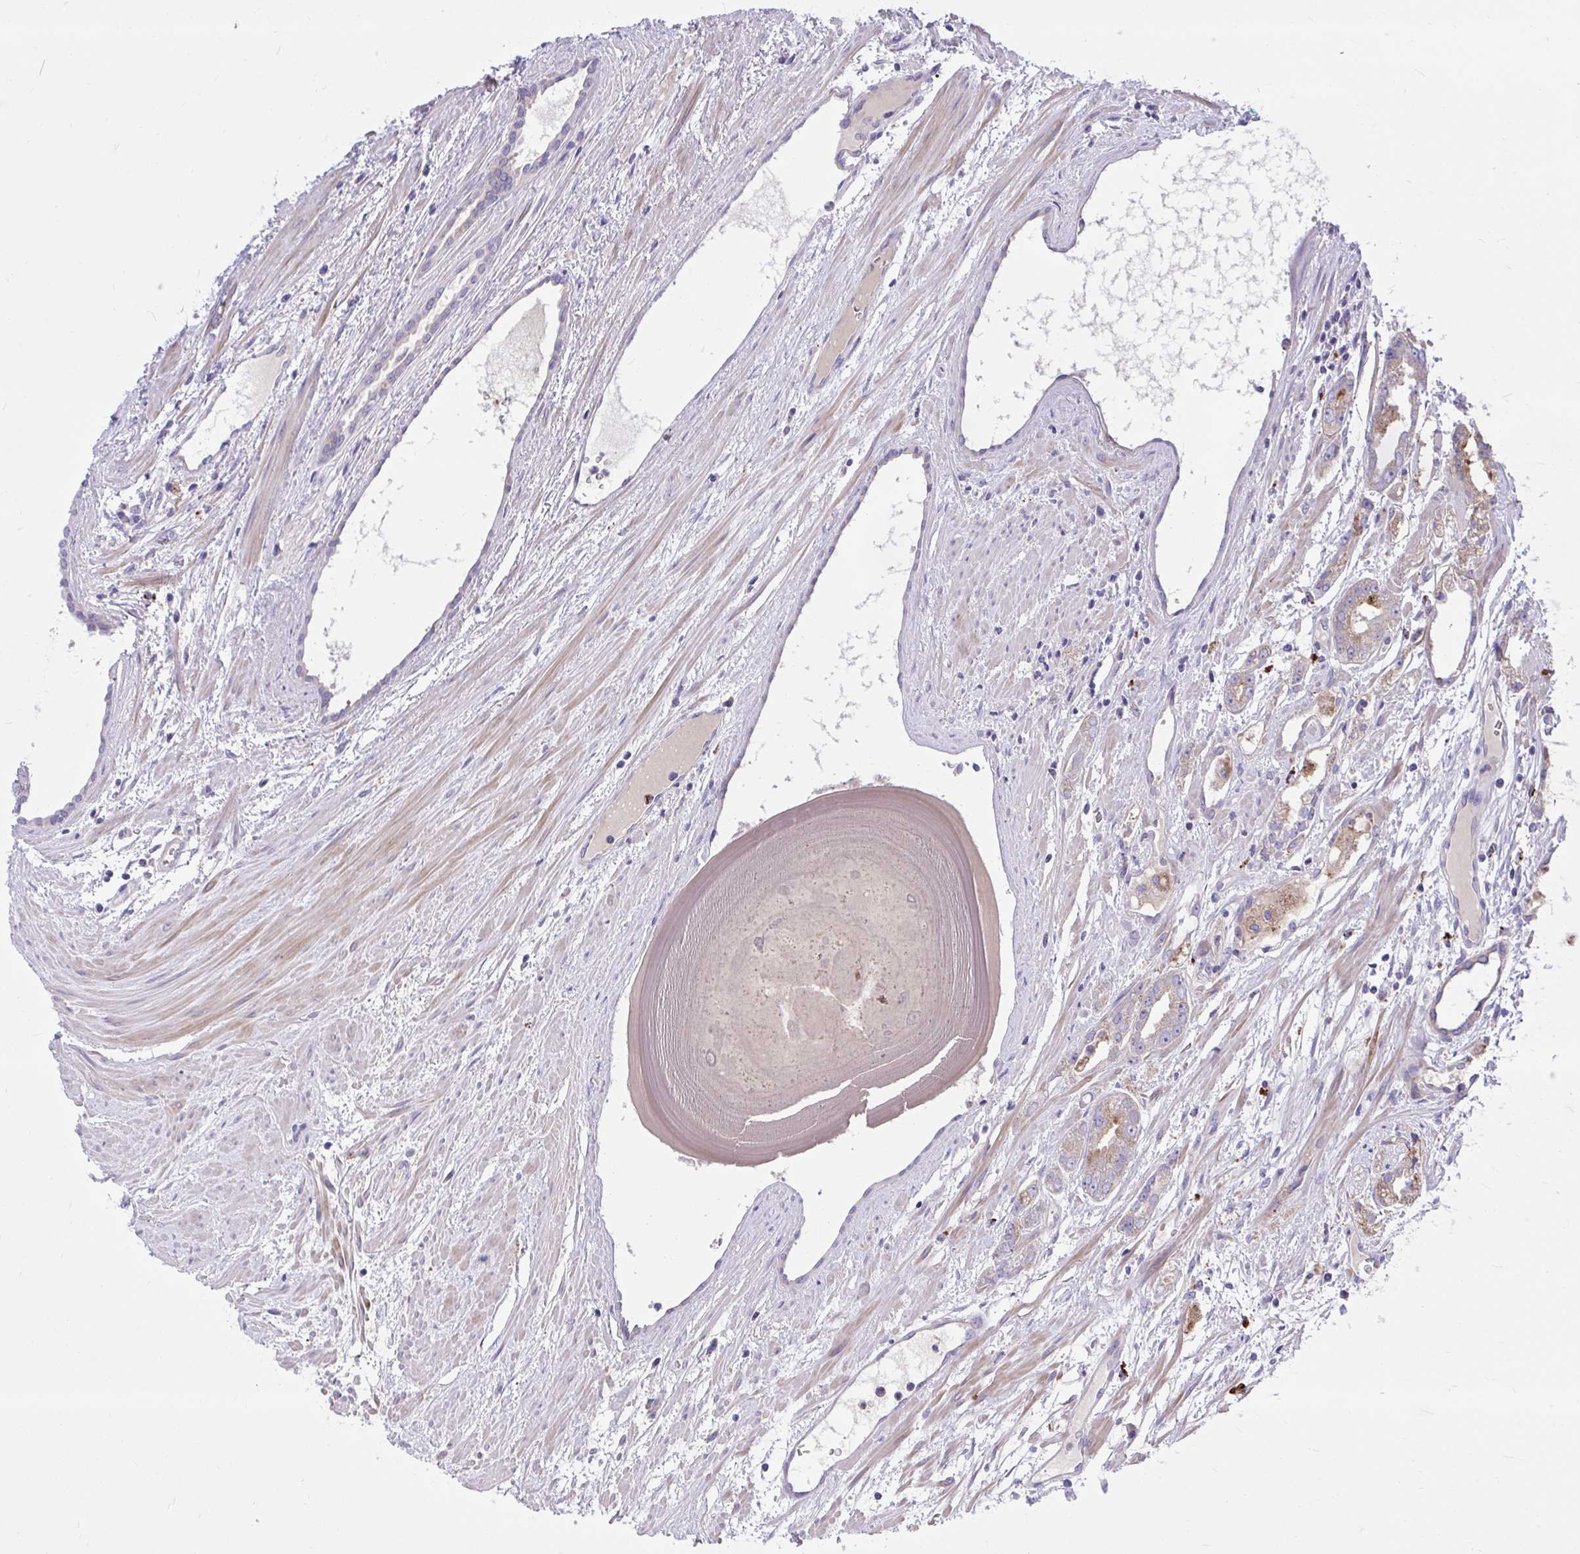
{"staining": {"intensity": "moderate", "quantity": "<25%", "location": "cytoplasmic/membranous"}, "tissue": "prostate cancer", "cell_type": "Tumor cells", "image_type": "cancer", "snomed": [{"axis": "morphology", "description": "Adenocarcinoma, High grade"}, {"axis": "topography", "description": "Prostate"}], "caption": "Prostate cancer (adenocarcinoma (high-grade)) stained with a protein marker reveals moderate staining in tumor cells.", "gene": "TP53I11", "patient": {"sex": "male", "age": 68}}